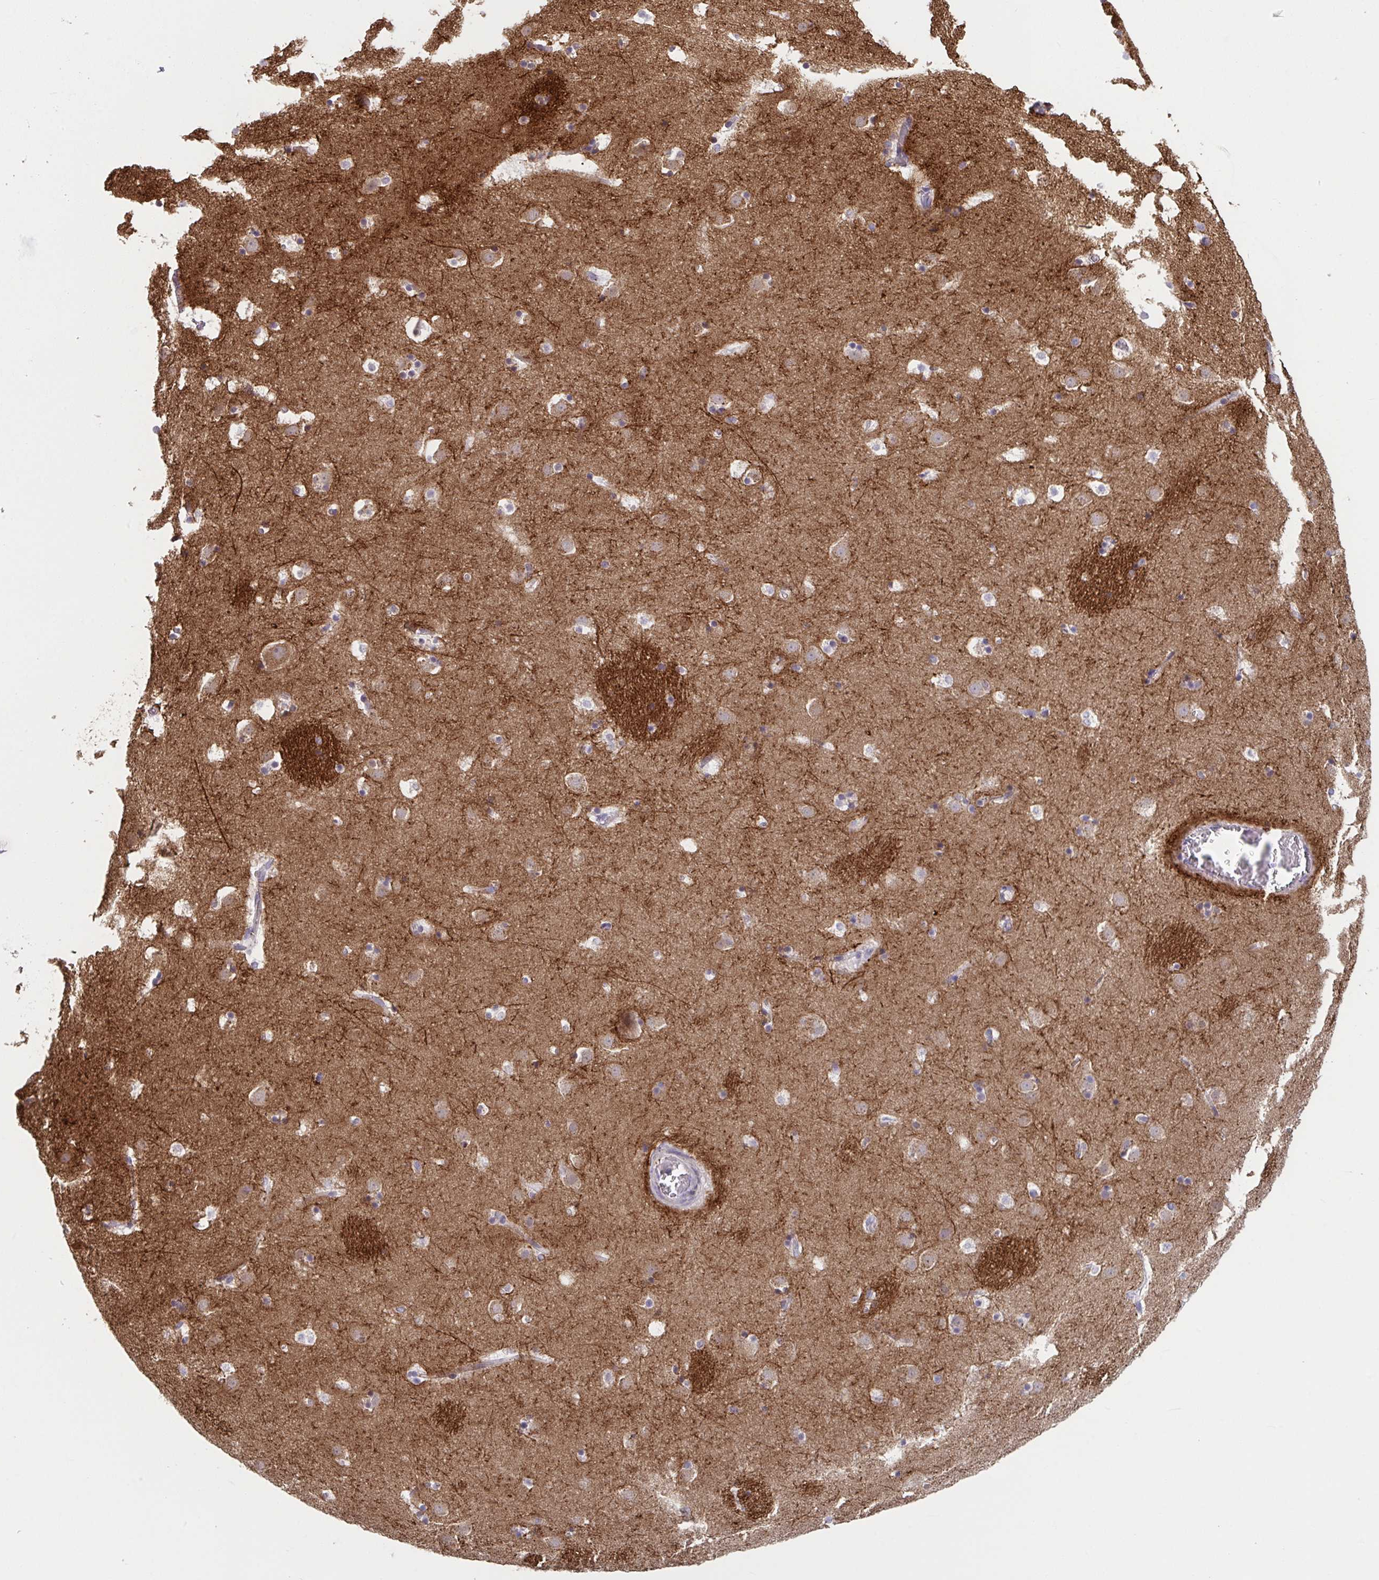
{"staining": {"intensity": "moderate", "quantity": "<25%", "location": "cytoplasmic/membranous"}, "tissue": "caudate", "cell_type": "Glial cells", "image_type": "normal", "snomed": [{"axis": "morphology", "description": "Normal tissue, NOS"}, {"axis": "topography", "description": "Lateral ventricle wall"}], "caption": "Brown immunohistochemical staining in unremarkable caudate reveals moderate cytoplasmic/membranous staining in about <25% of glial cells. (Brightfield microscopy of DAB IHC at high magnification).", "gene": "TNFSF10", "patient": {"sex": "male", "age": 37}}